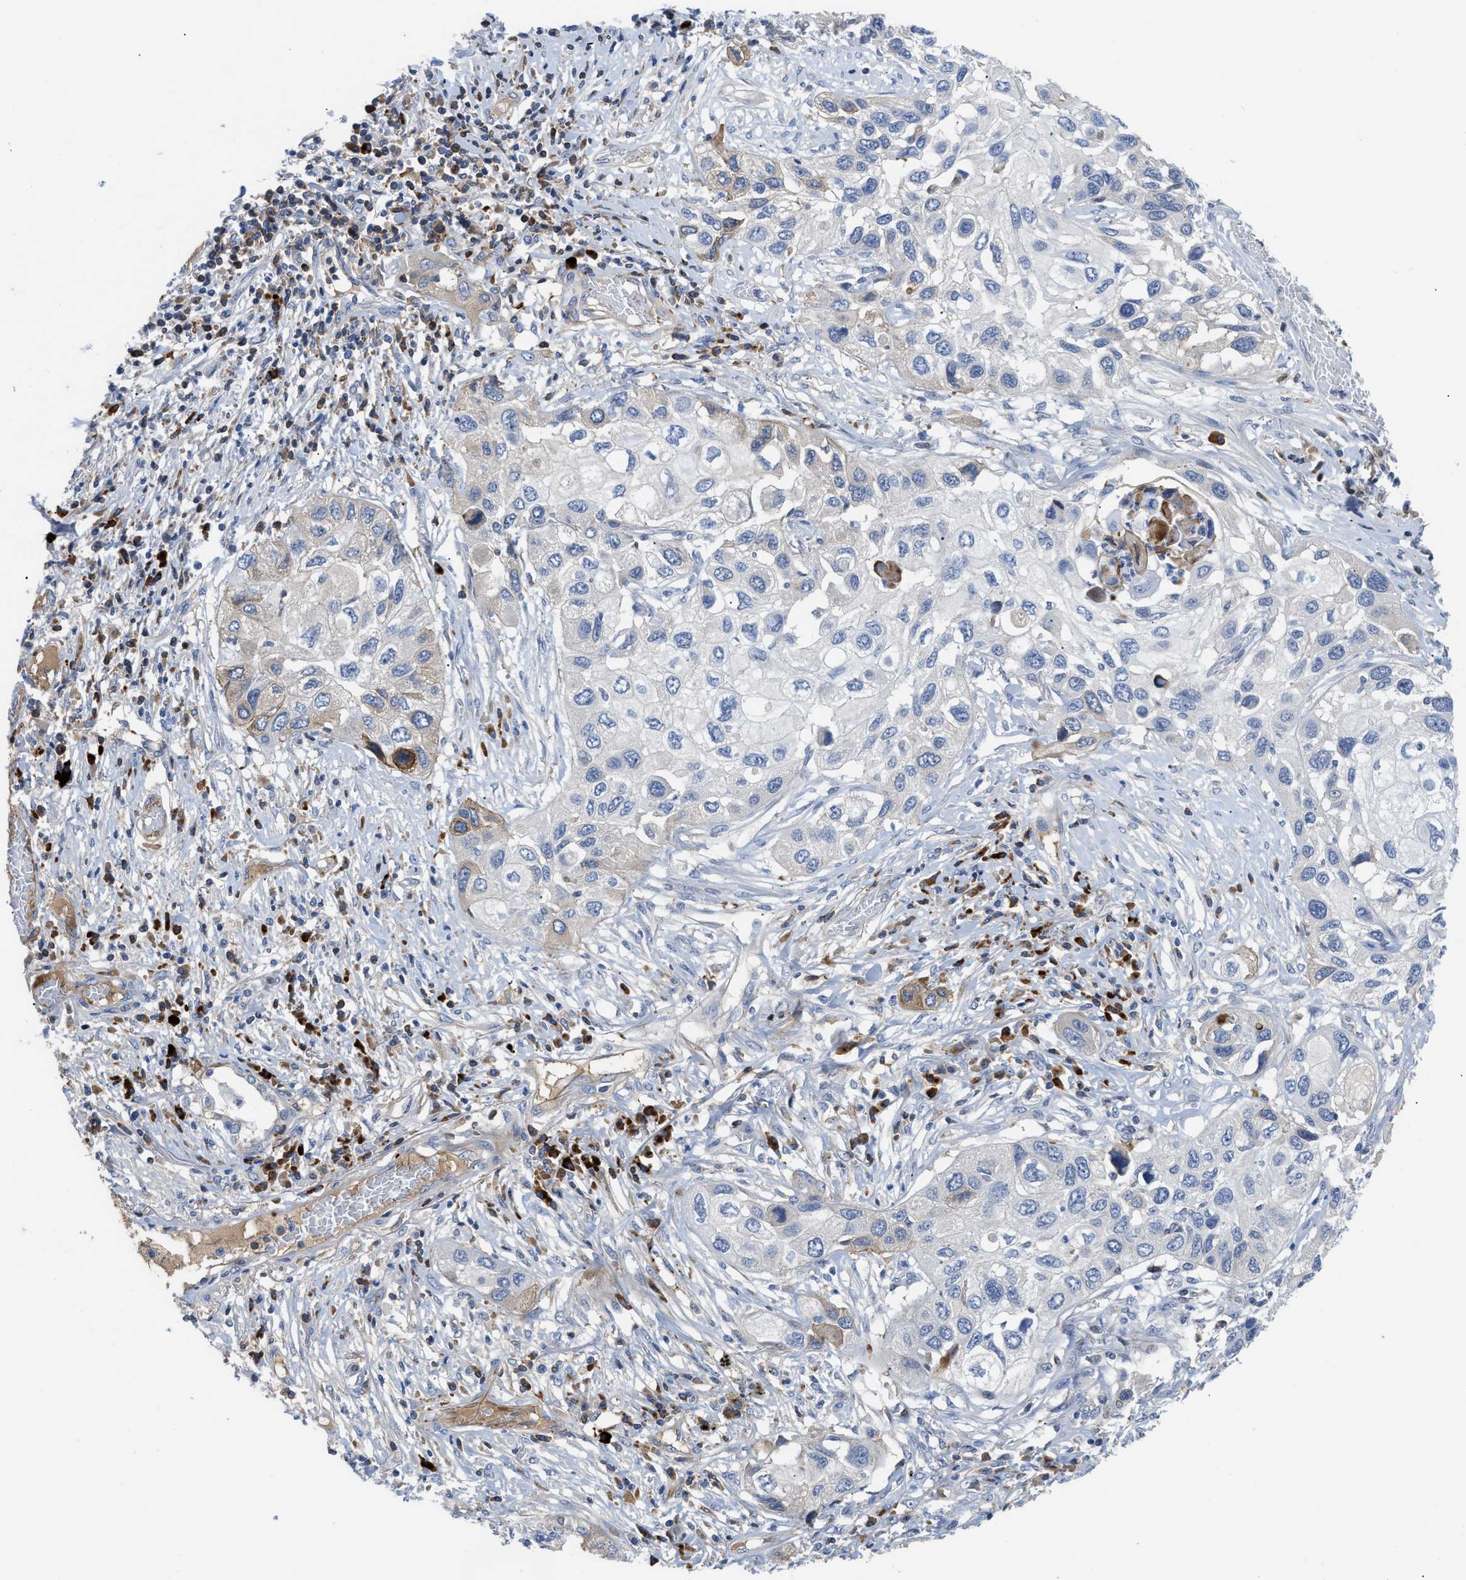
{"staining": {"intensity": "weak", "quantity": "<25%", "location": "cytoplasmic/membranous"}, "tissue": "lung cancer", "cell_type": "Tumor cells", "image_type": "cancer", "snomed": [{"axis": "morphology", "description": "Squamous cell carcinoma, NOS"}, {"axis": "topography", "description": "Lung"}], "caption": "Tumor cells are negative for protein expression in human lung squamous cell carcinoma.", "gene": "OR9K2", "patient": {"sex": "male", "age": 71}}